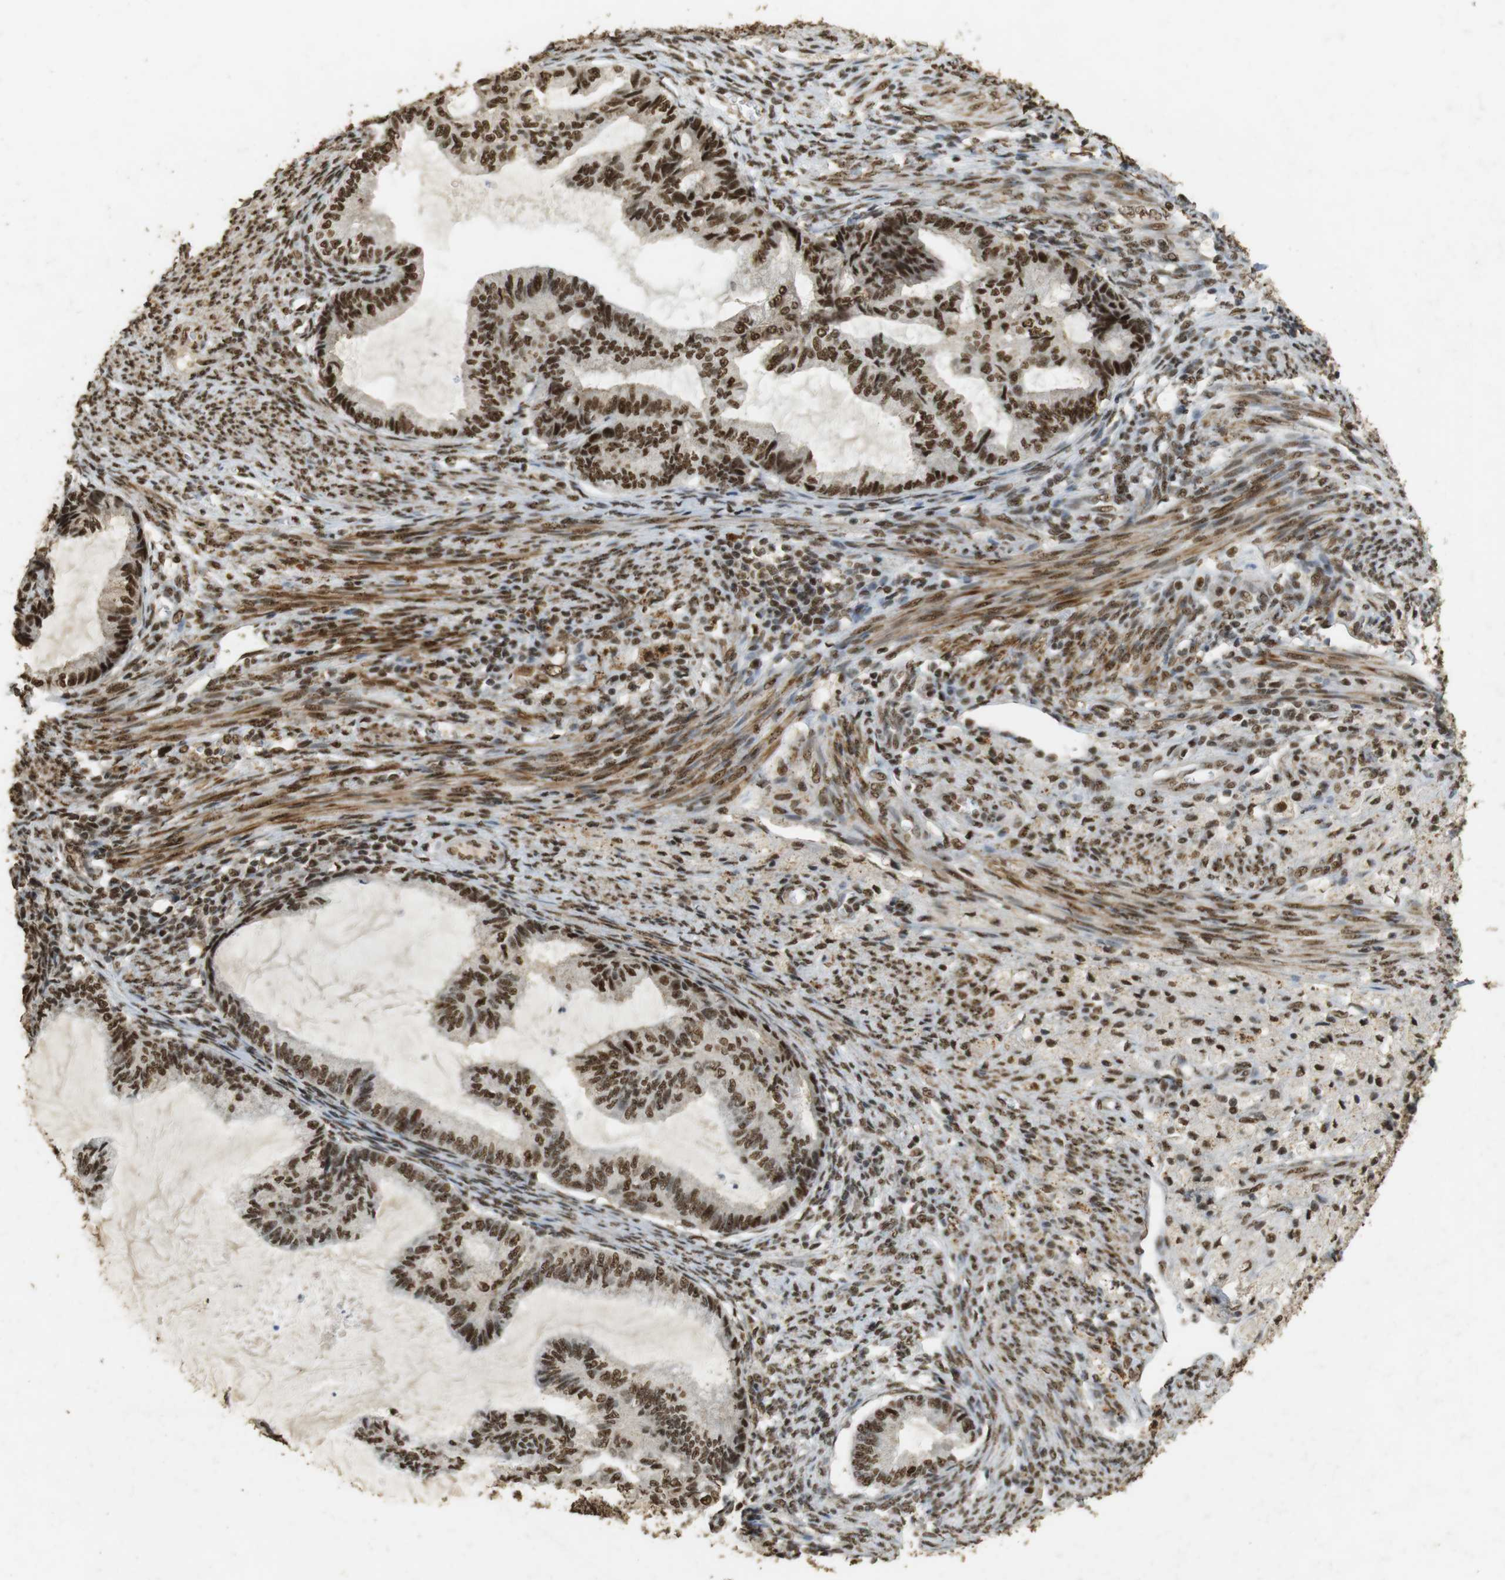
{"staining": {"intensity": "strong", "quantity": ">75%", "location": "cytoplasmic/membranous,nuclear"}, "tissue": "cervical cancer", "cell_type": "Tumor cells", "image_type": "cancer", "snomed": [{"axis": "morphology", "description": "Normal tissue, NOS"}, {"axis": "morphology", "description": "Adenocarcinoma, NOS"}, {"axis": "topography", "description": "Cervix"}, {"axis": "topography", "description": "Endometrium"}], "caption": "Protein staining demonstrates strong cytoplasmic/membranous and nuclear staining in about >75% of tumor cells in cervical cancer (adenocarcinoma). (IHC, brightfield microscopy, high magnification).", "gene": "GATA4", "patient": {"sex": "female", "age": 86}}